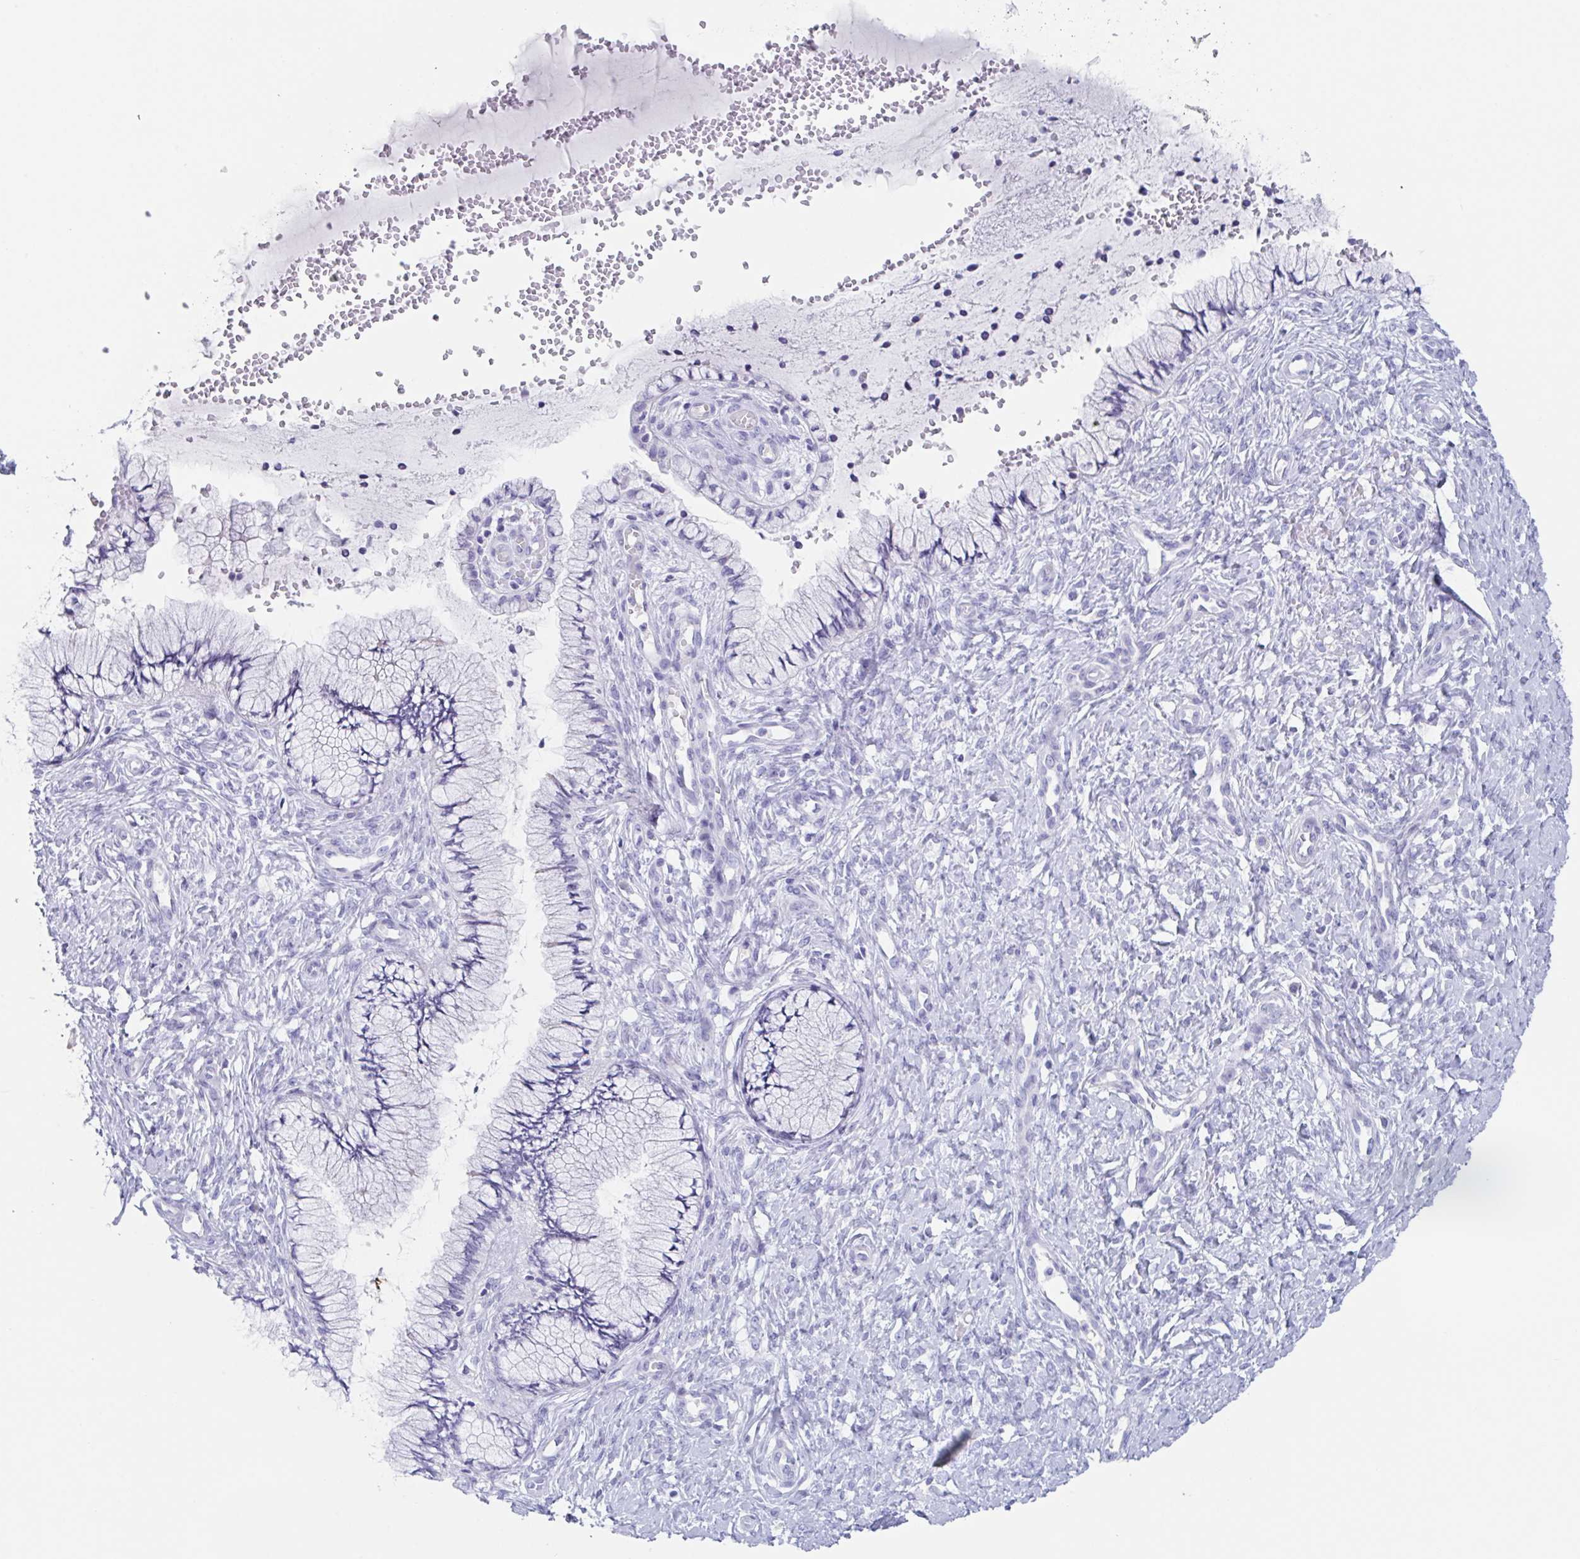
{"staining": {"intensity": "negative", "quantity": "none", "location": "none"}, "tissue": "cervix", "cell_type": "Glandular cells", "image_type": "normal", "snomed": [{"axis": "morphology", "description": "Normal tissue, NOS"}, {"axis": "topography", "description": "Cervix"}], "caption": "High magnification brightfield microscopy of normal cervix stained with DAB (brown) and counterstained with hematoxylin (blue): glandular cells show no significant expression.", "gene": "ZPBP", "patient": {"sex": "female", "age": 37}}